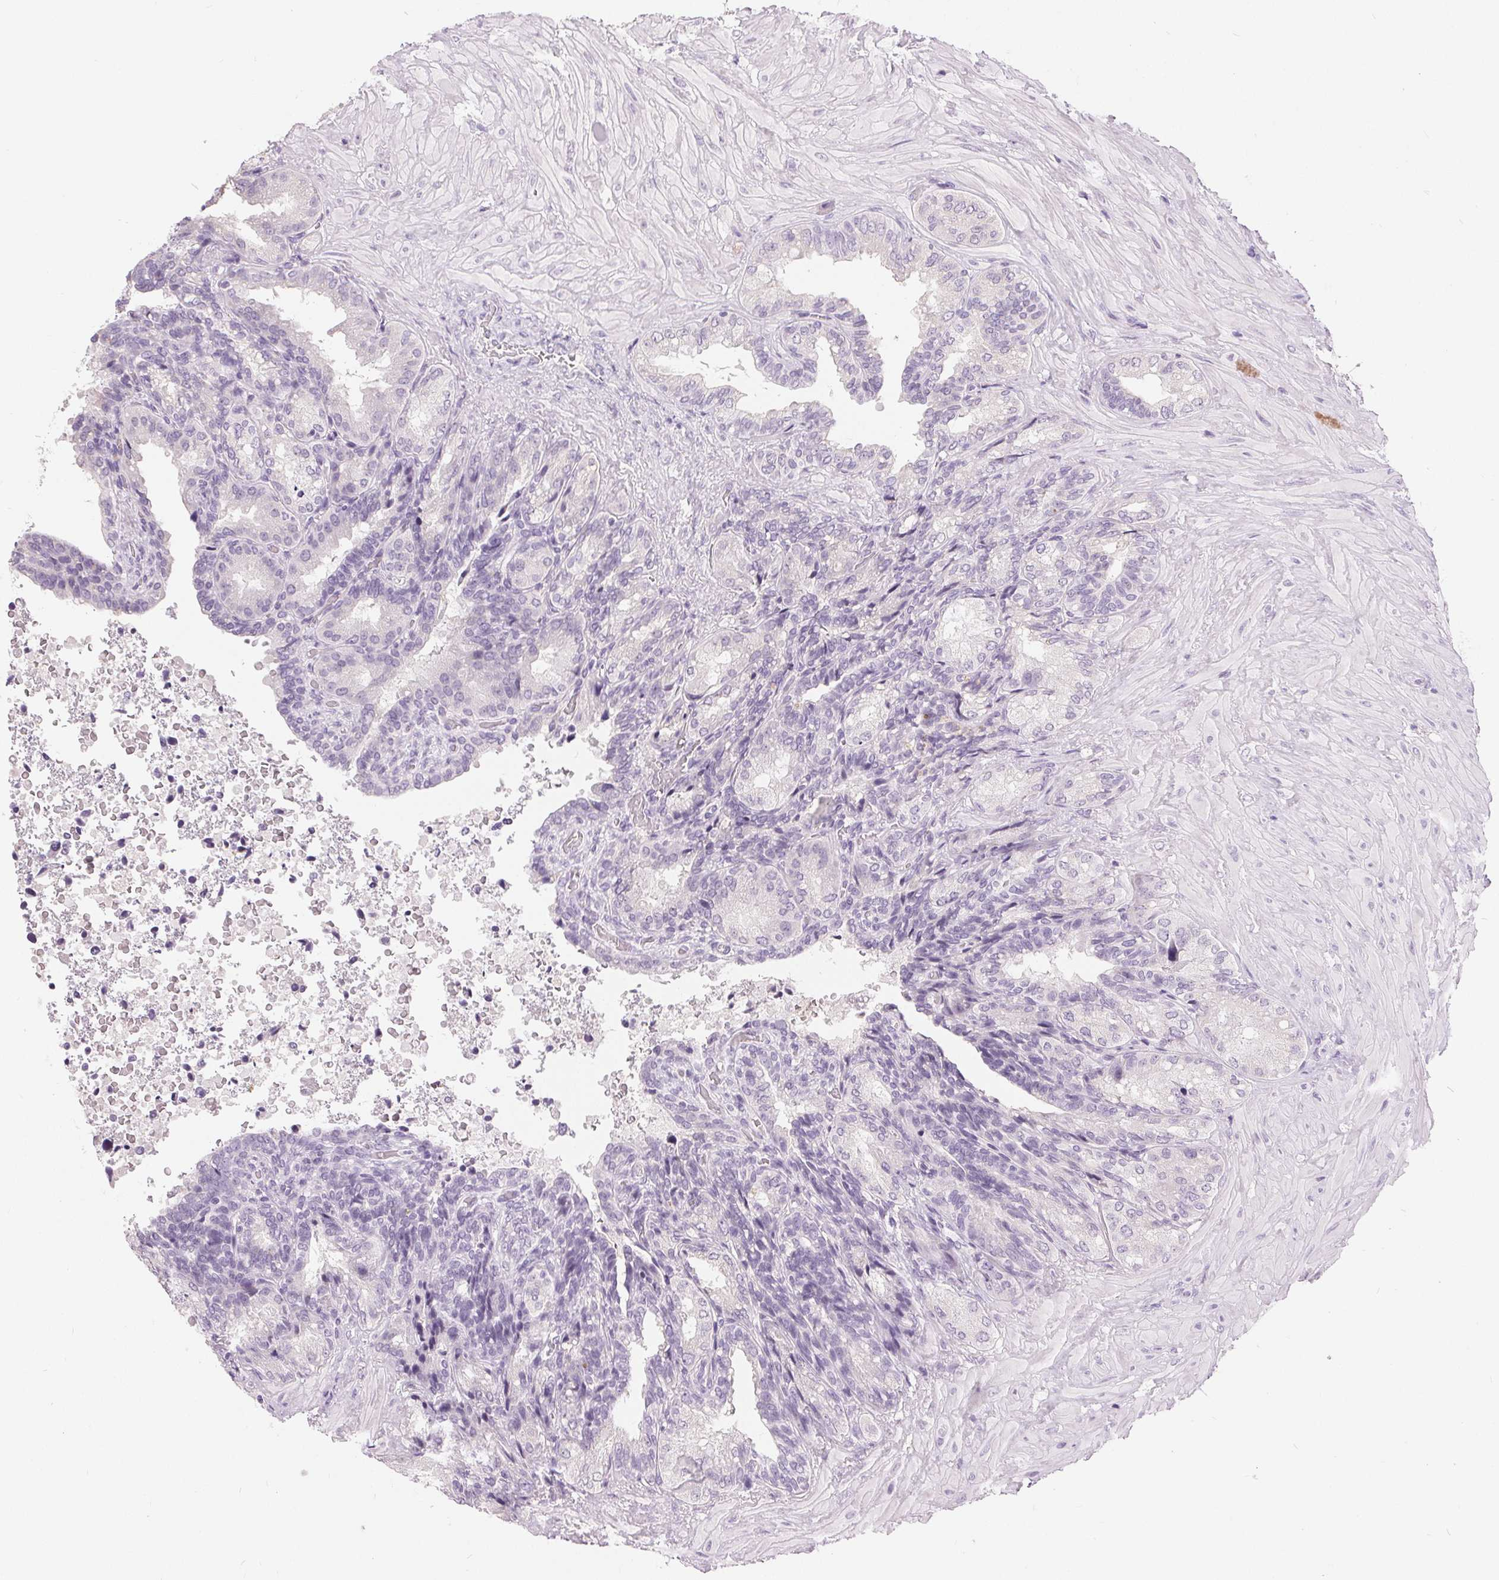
{"staining": {"intensity": "negative", "quantity": "none", "location": "none"}, "tissue": "seminal vesicle", "cell_type": "Glandular cells", "image_type": "normal", "snomed": [{"axis": "morphology", "description": "Normal tissue, NOS"}, {"axis": "topography", "description": "Seminal veicle"}], "caption": "Immunohistochemistry image of unremarkable seminal vesicle stained for a protein (brown), which shows no positivity in glandular cells.", "gene": "DSG3", "patient": {"sex": "male", "age": 68}}